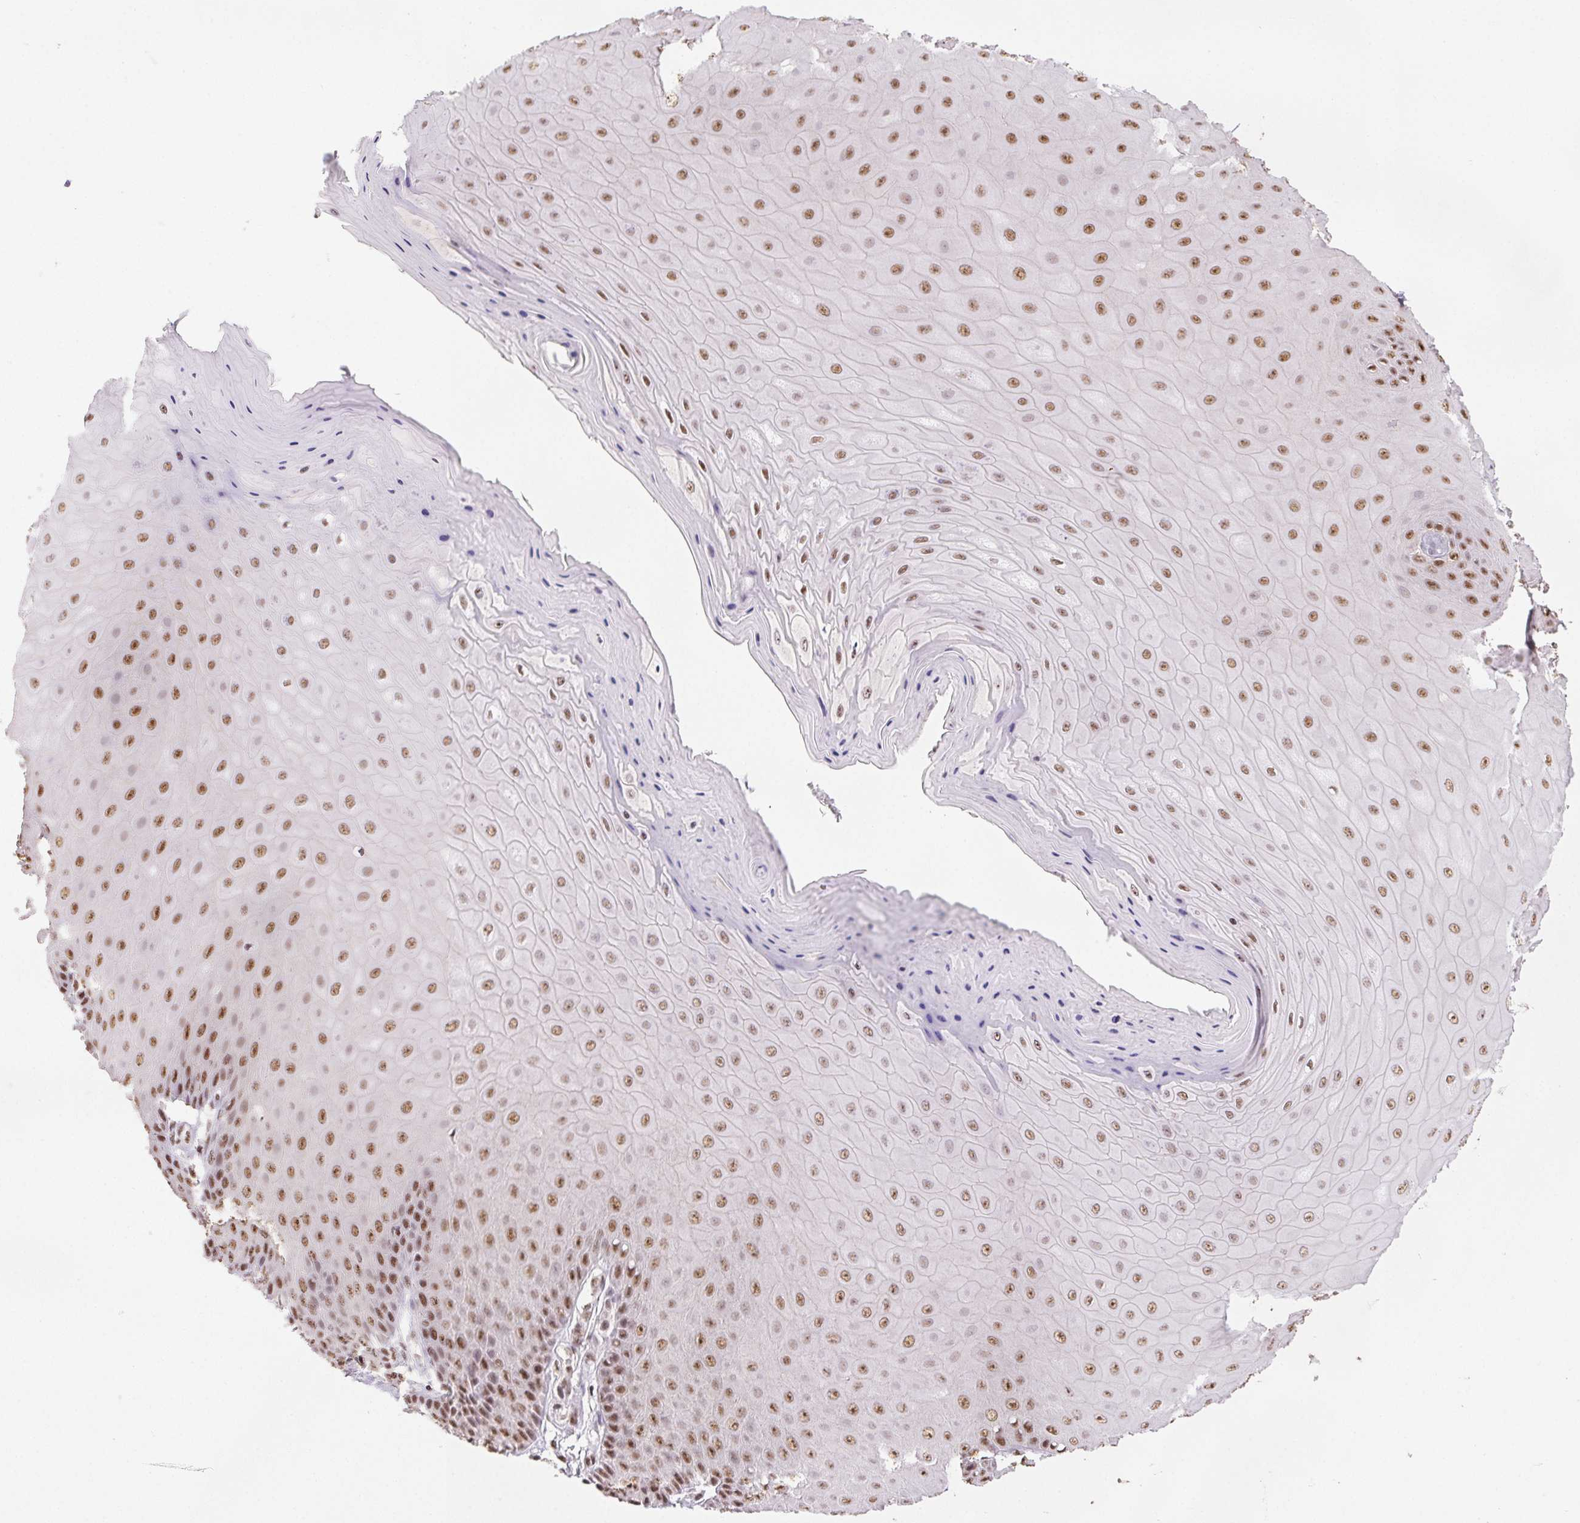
{"staining": {"intensity": "strong", "quantity": ">75%", "location": "nuclear"}, "tissue": "vagina", "cell_type": "Squamous epithelial cells", "image_type": "normal", "snomed": [{"axis": "morphology", "description": "Normal tissue, NOS"}, {"axis": "topography", "description": "Vagina"}], "caption": "DAB (3,3'-diaminobenzidine) immunohistochemical staining of unremarkable human vagina displays strong nuclear protein staining in approximately >75% of squamous epithelial cells. Using DAB (brown) and hematoxylin (blue) stains, captured at high magnification using brightfield microscopy.", "gene": "IK", "patient": {"sex": "female", "age": 83}}